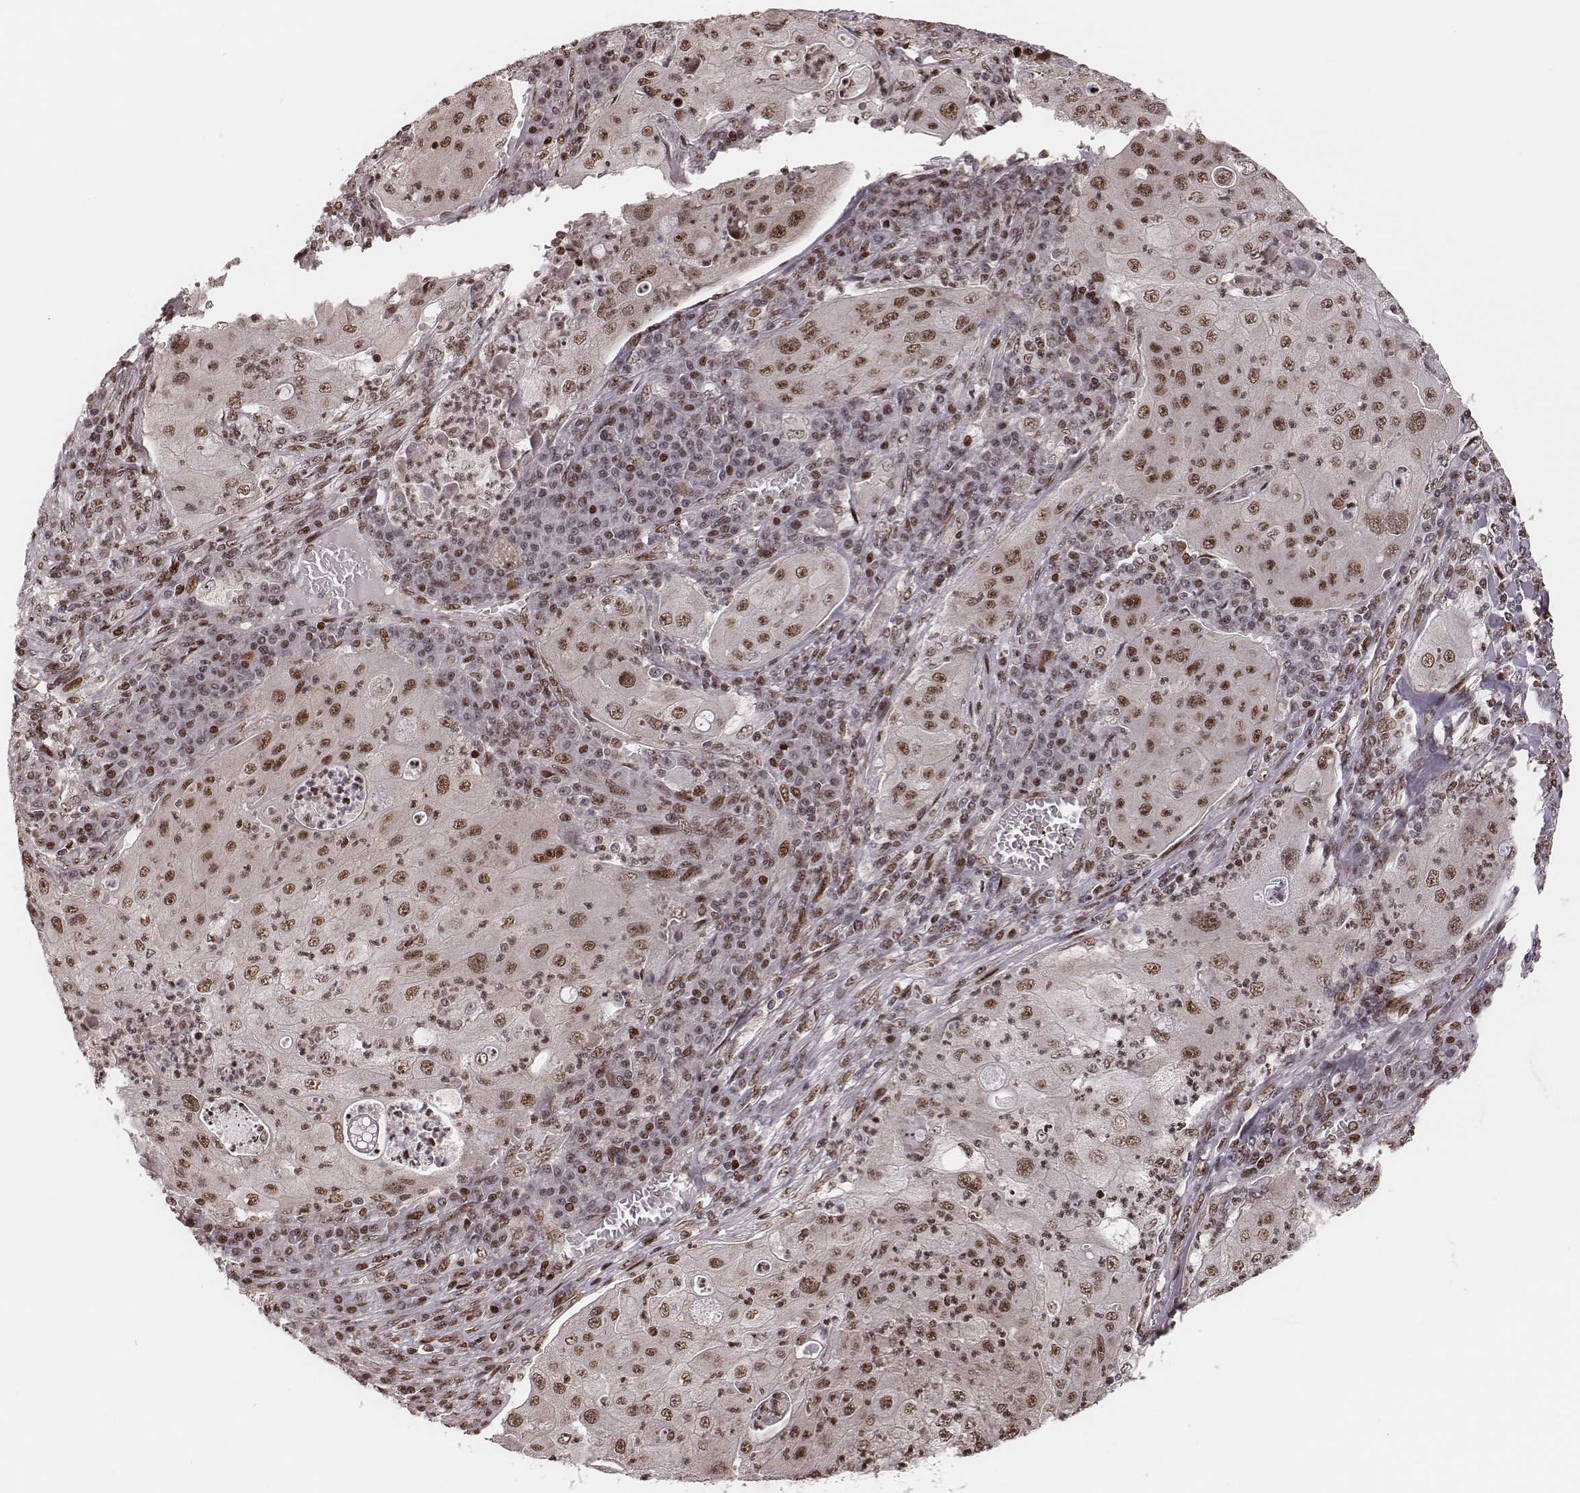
{"staining": {"intensity": "moderate", "quantity": "25%-75%", "location": "nuclear"}, "tissue": "lung cancer", "cell_type": "Tumor cells", "image_type": "cancer", "snomed": [{"axis": "morphology", "description": "Squamous cell carcinoma, NOS"}, {"axis": "topography", "description": "Lung"}], "caption": "Approximately 25%-75% of tumor cells in human lung squamous cell carcinoma exhibit moderate nuclear protein staining as visualized by brown immunohistochemical staining.", "gene": "VRK3", "patient": {"sex": "female", "age": 59}}